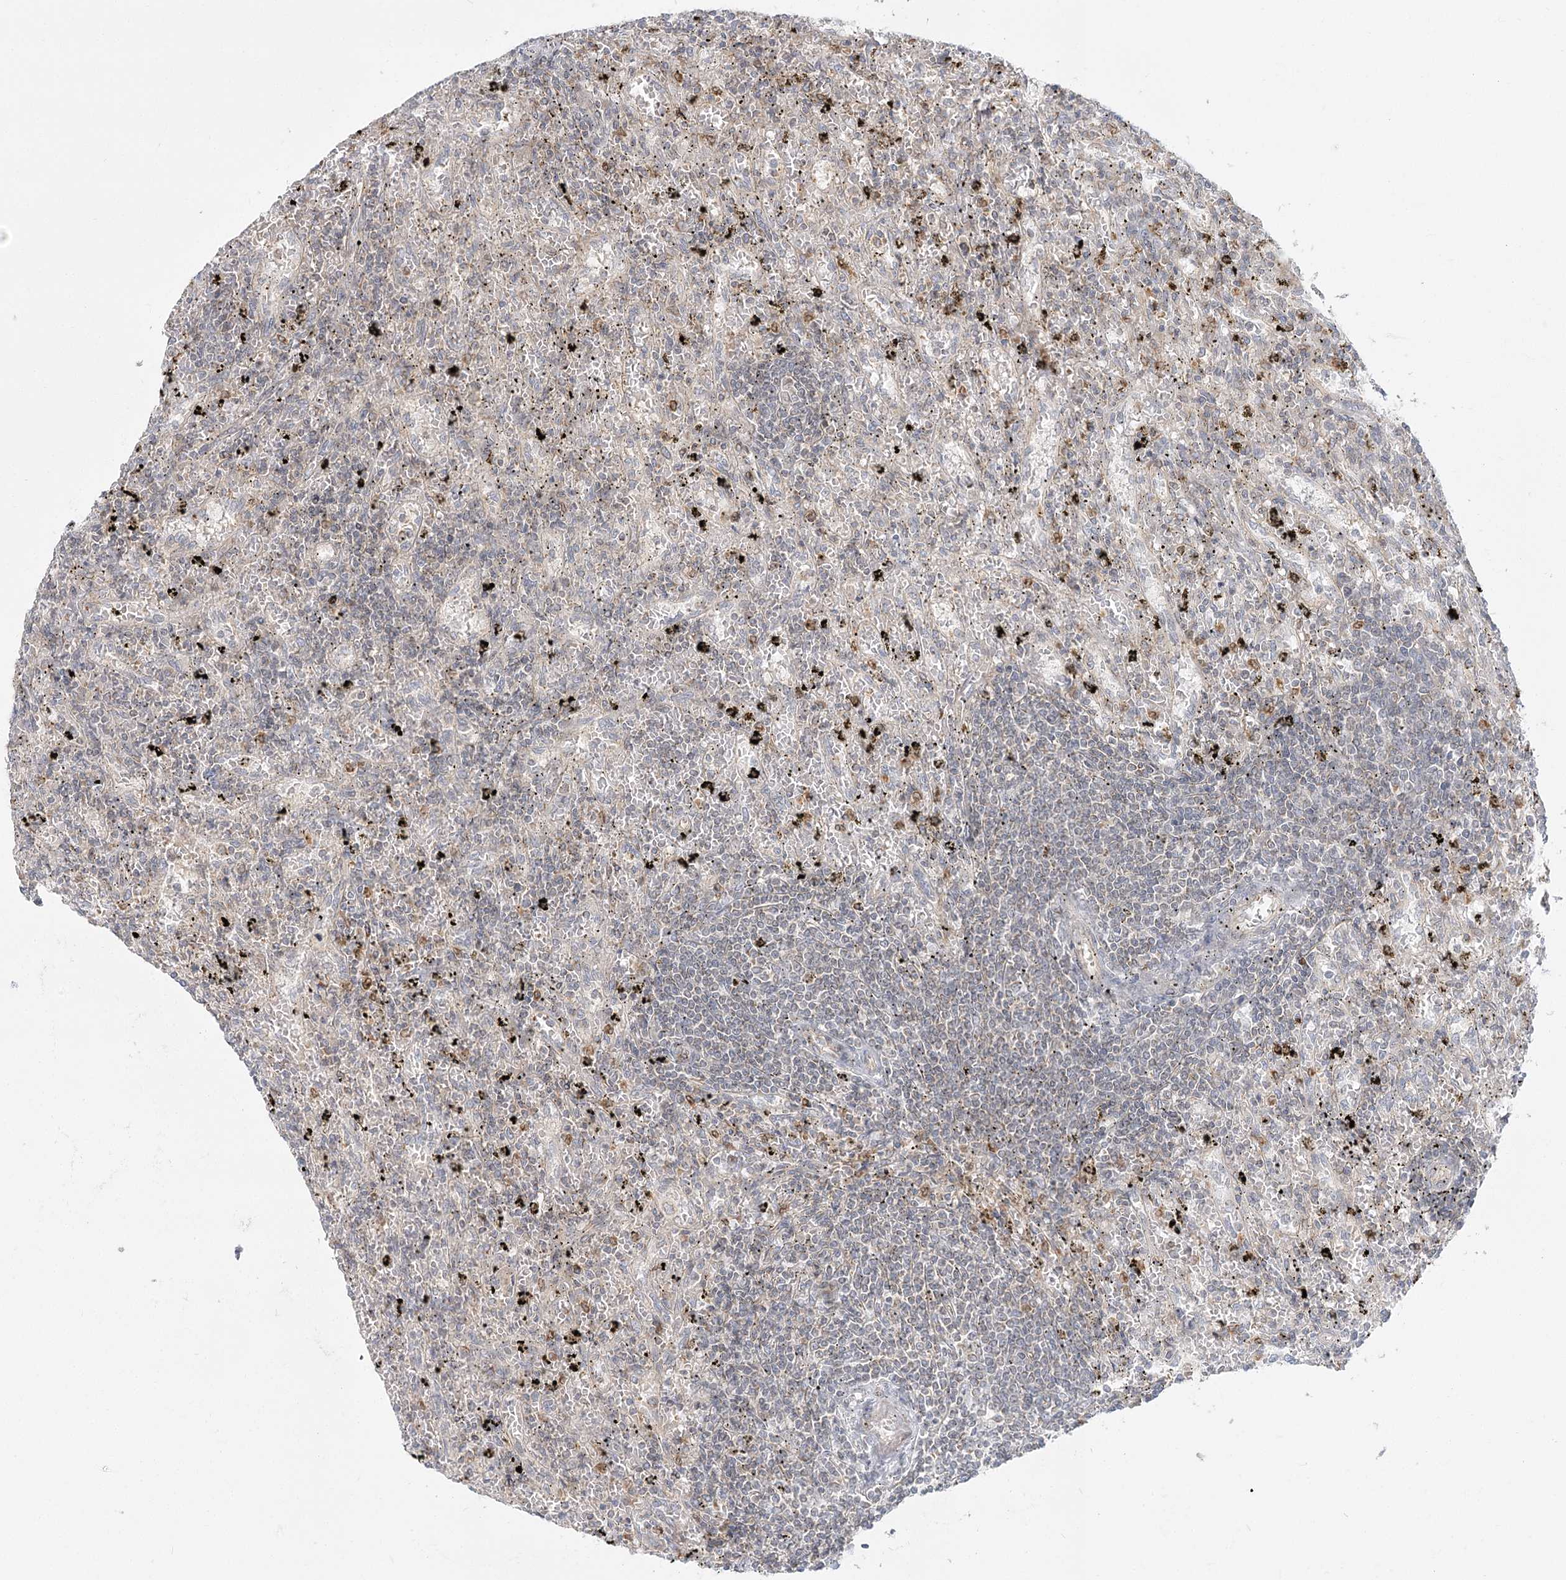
{"staining": {"intensity": "negative", "quantity": "none", "location": "none"}, "tissue": "lymphoma", "cell_type": "Tumor cells", "image_type": "cancer", "snomed": [{"axis": "morphology", "description": "Malignant lymphoma, non-Hodgkin's type, Low grade"}, {"axis": "topography", "description": "Spleen"}], "caption": "A micrograph of human low-grade malignant lymphoma, non-Hodgkin's type is negative for staining in tumor cells. (Immunohistochemistry, brightfield microscopy, high magnification).", "gene": "MTMR3", "patient": {"sex": "male", "age": 76}}